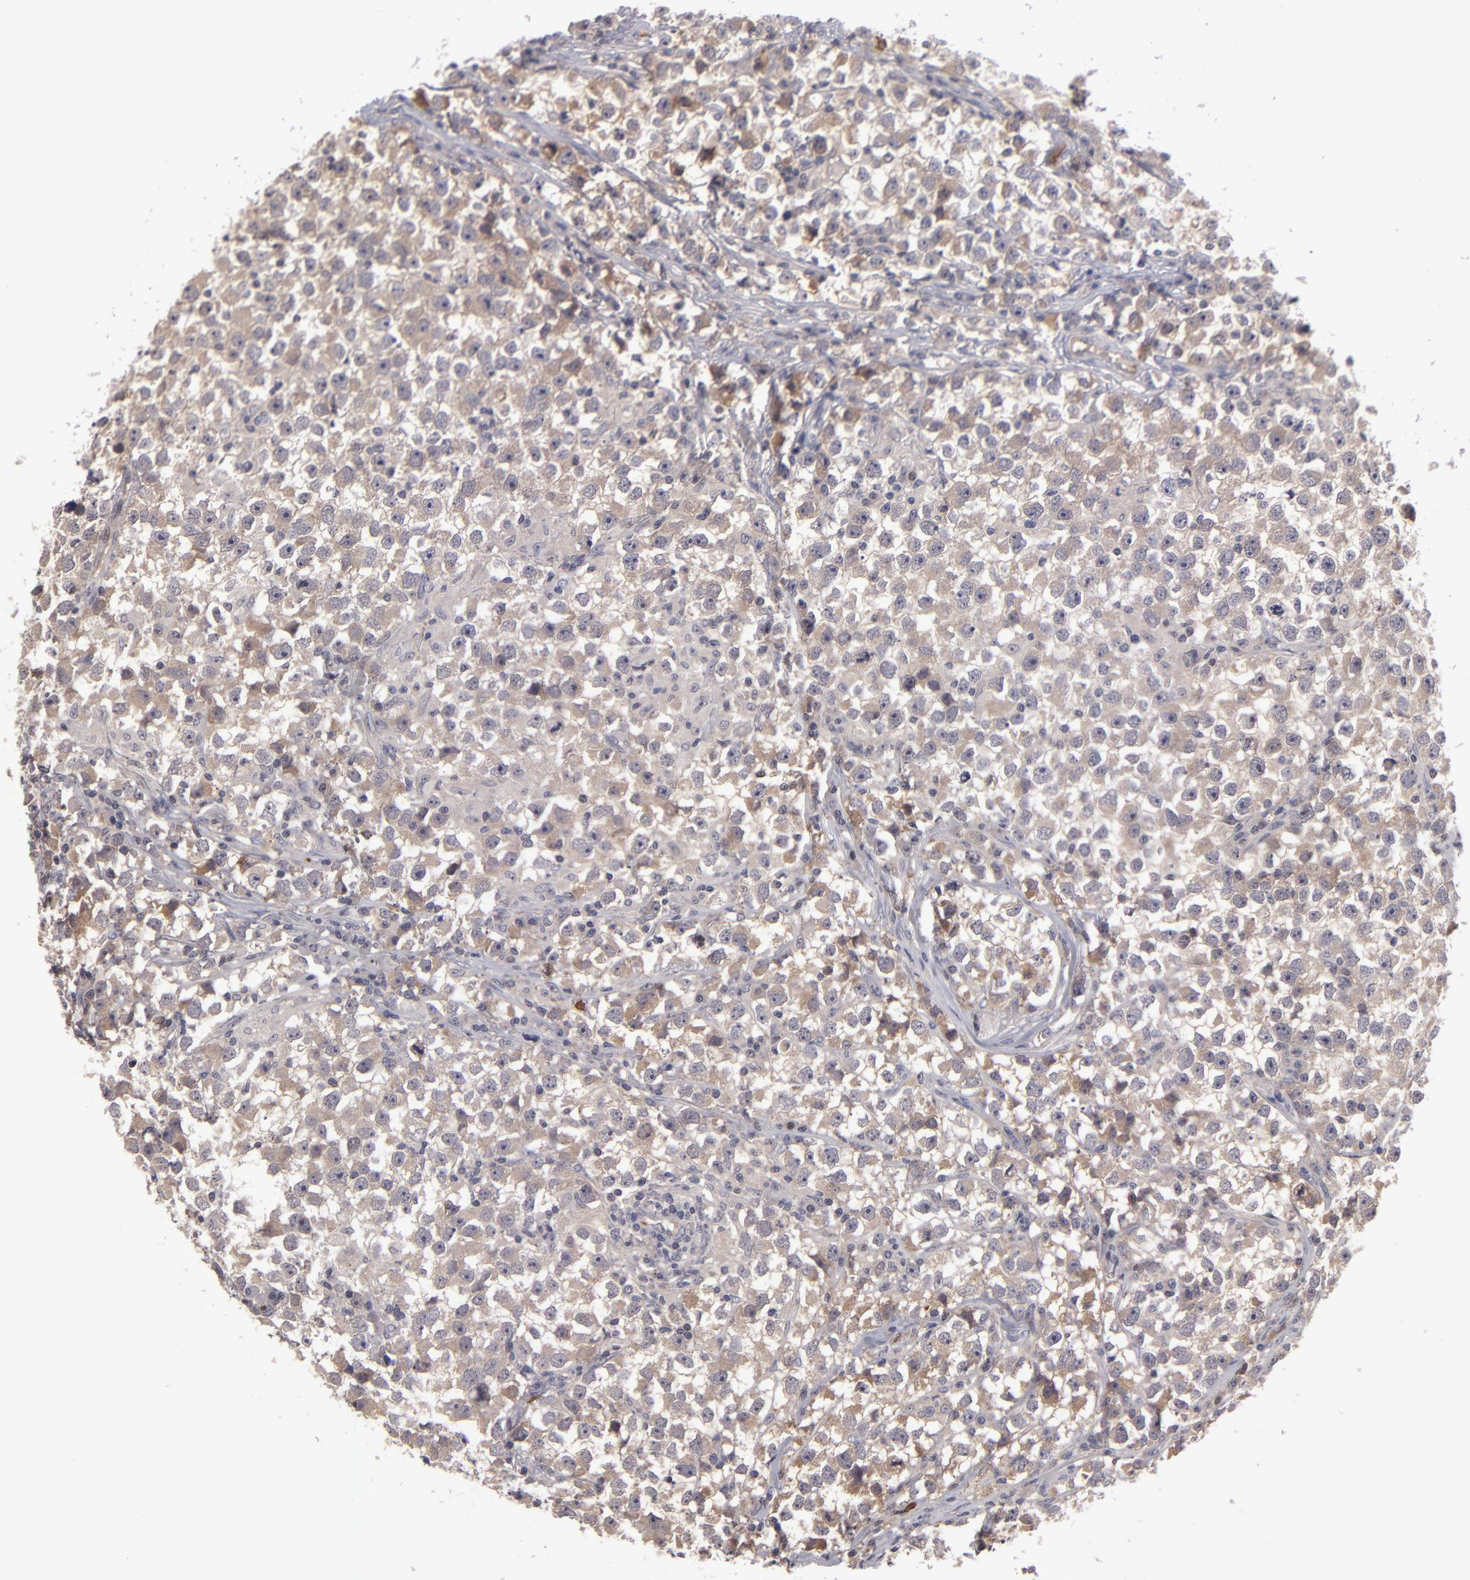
{"staining": {"intensity": "weak", "quantity": ">75%", "location": "cytoplasmic/membranous"}, "tissue": "testis cancer", "cell_type": "Tumor cells", "image_type": "cancer", "snomed": [{"axis": "morphology", "description": "Seminoma, NOS"}, {"axis": "topography", "description": "Testis"}], "caption": "Immunohistochemistry (DAB) staining of testis cancer displays weak cytoplasmic/membranous protein staining in about >75% of tumor cells.", "gene": "ITIH4", "patient": {"sex": "male", "age": 33}}